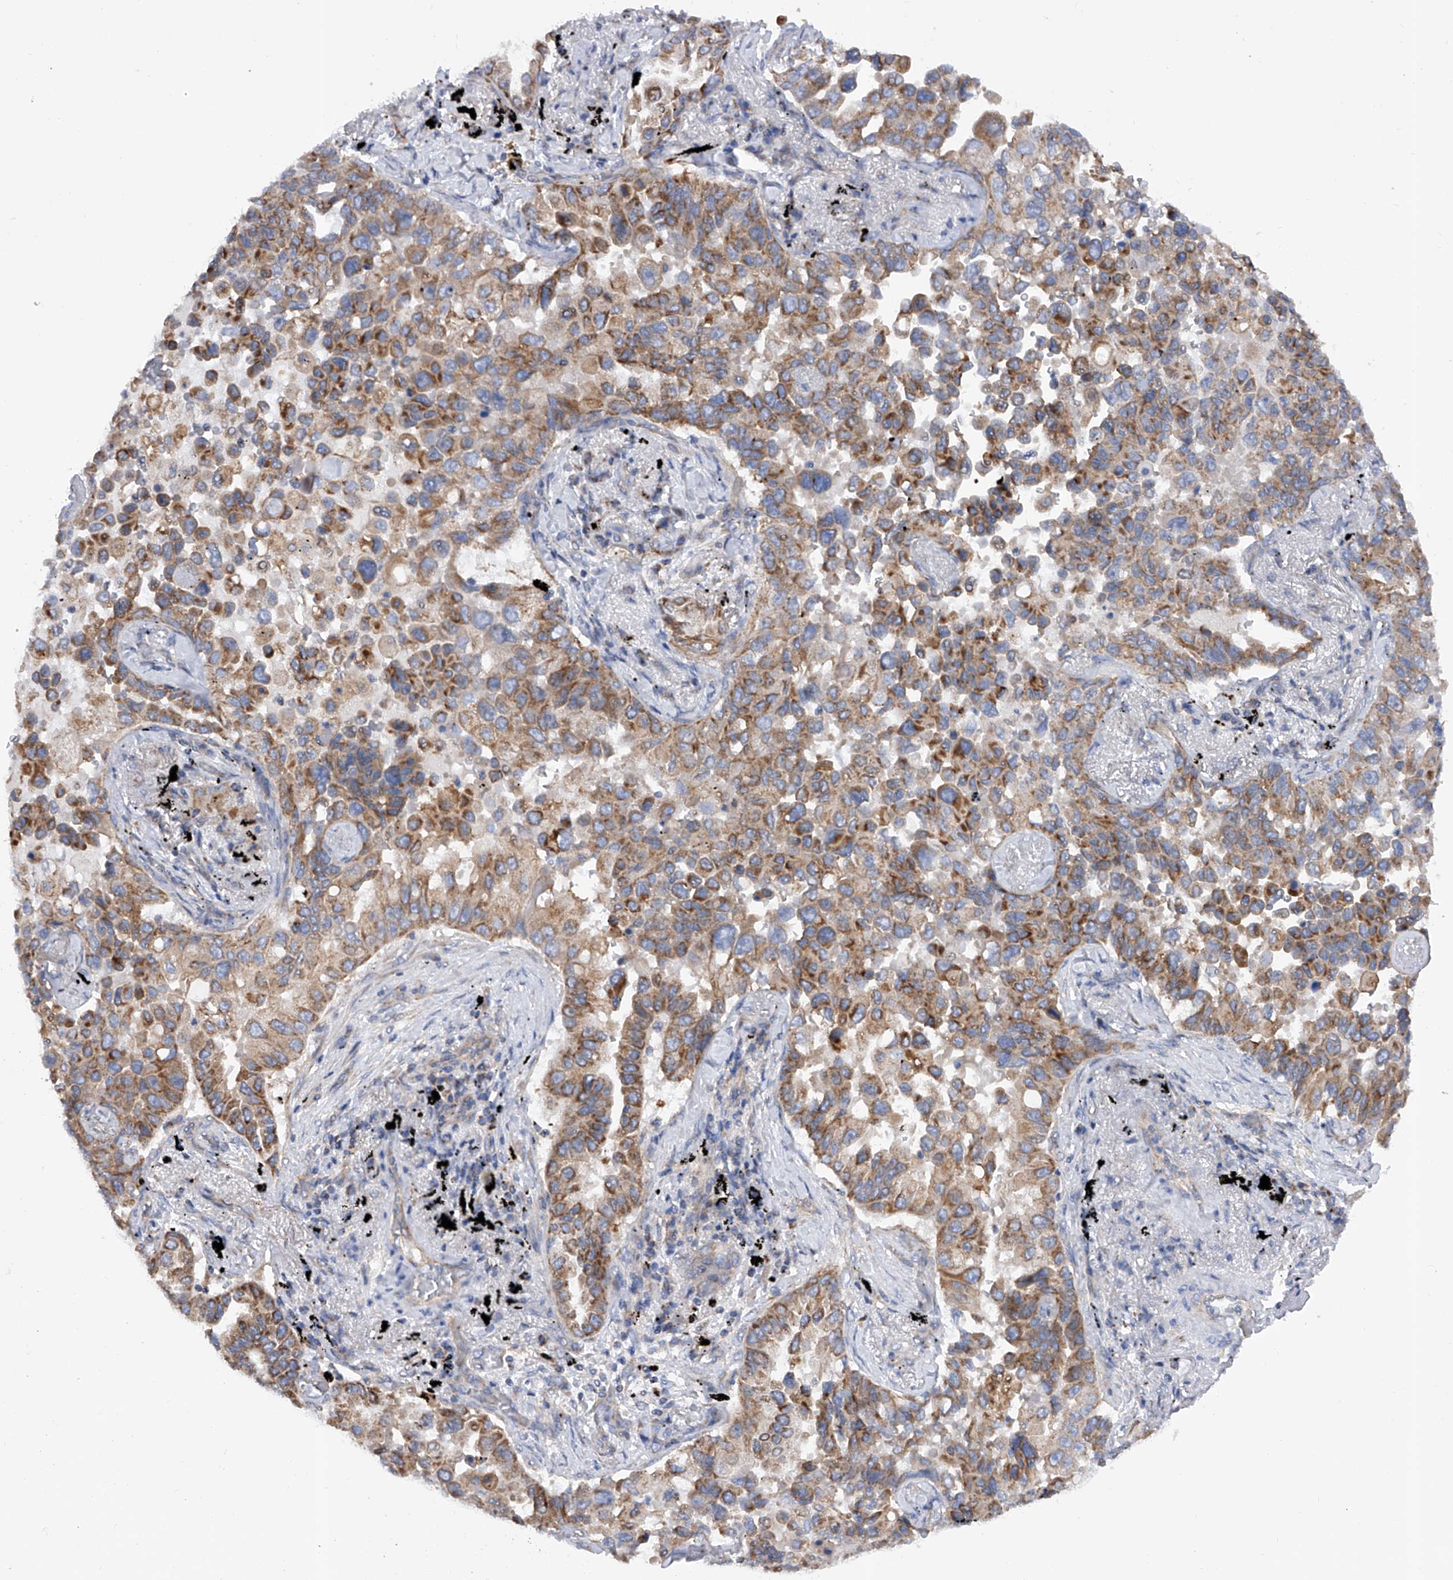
{"staining": {"intensity": "moderate", "quantity": ">75%", "location": "cytoplasmic/membranous"}, "tissue": "lung cancer", "cell_type": "Tumor cells", "image_type": "cancer", "snomed": [{"axis": "morphology", "description": "Adenocarcinoma, NOS"}, {"axis": "topography", "description": "Lung"}], "caption": "Lung cancer was stained to show a protein in brown. There is medium levels of moderate cytoplasmic/membranous expression in about >75% of tumor cells. The protein is shown in brown color, while the nuclei are stained blue.", "gene": "PDSS2", "patient": {"sex": "female", "age": 67}}